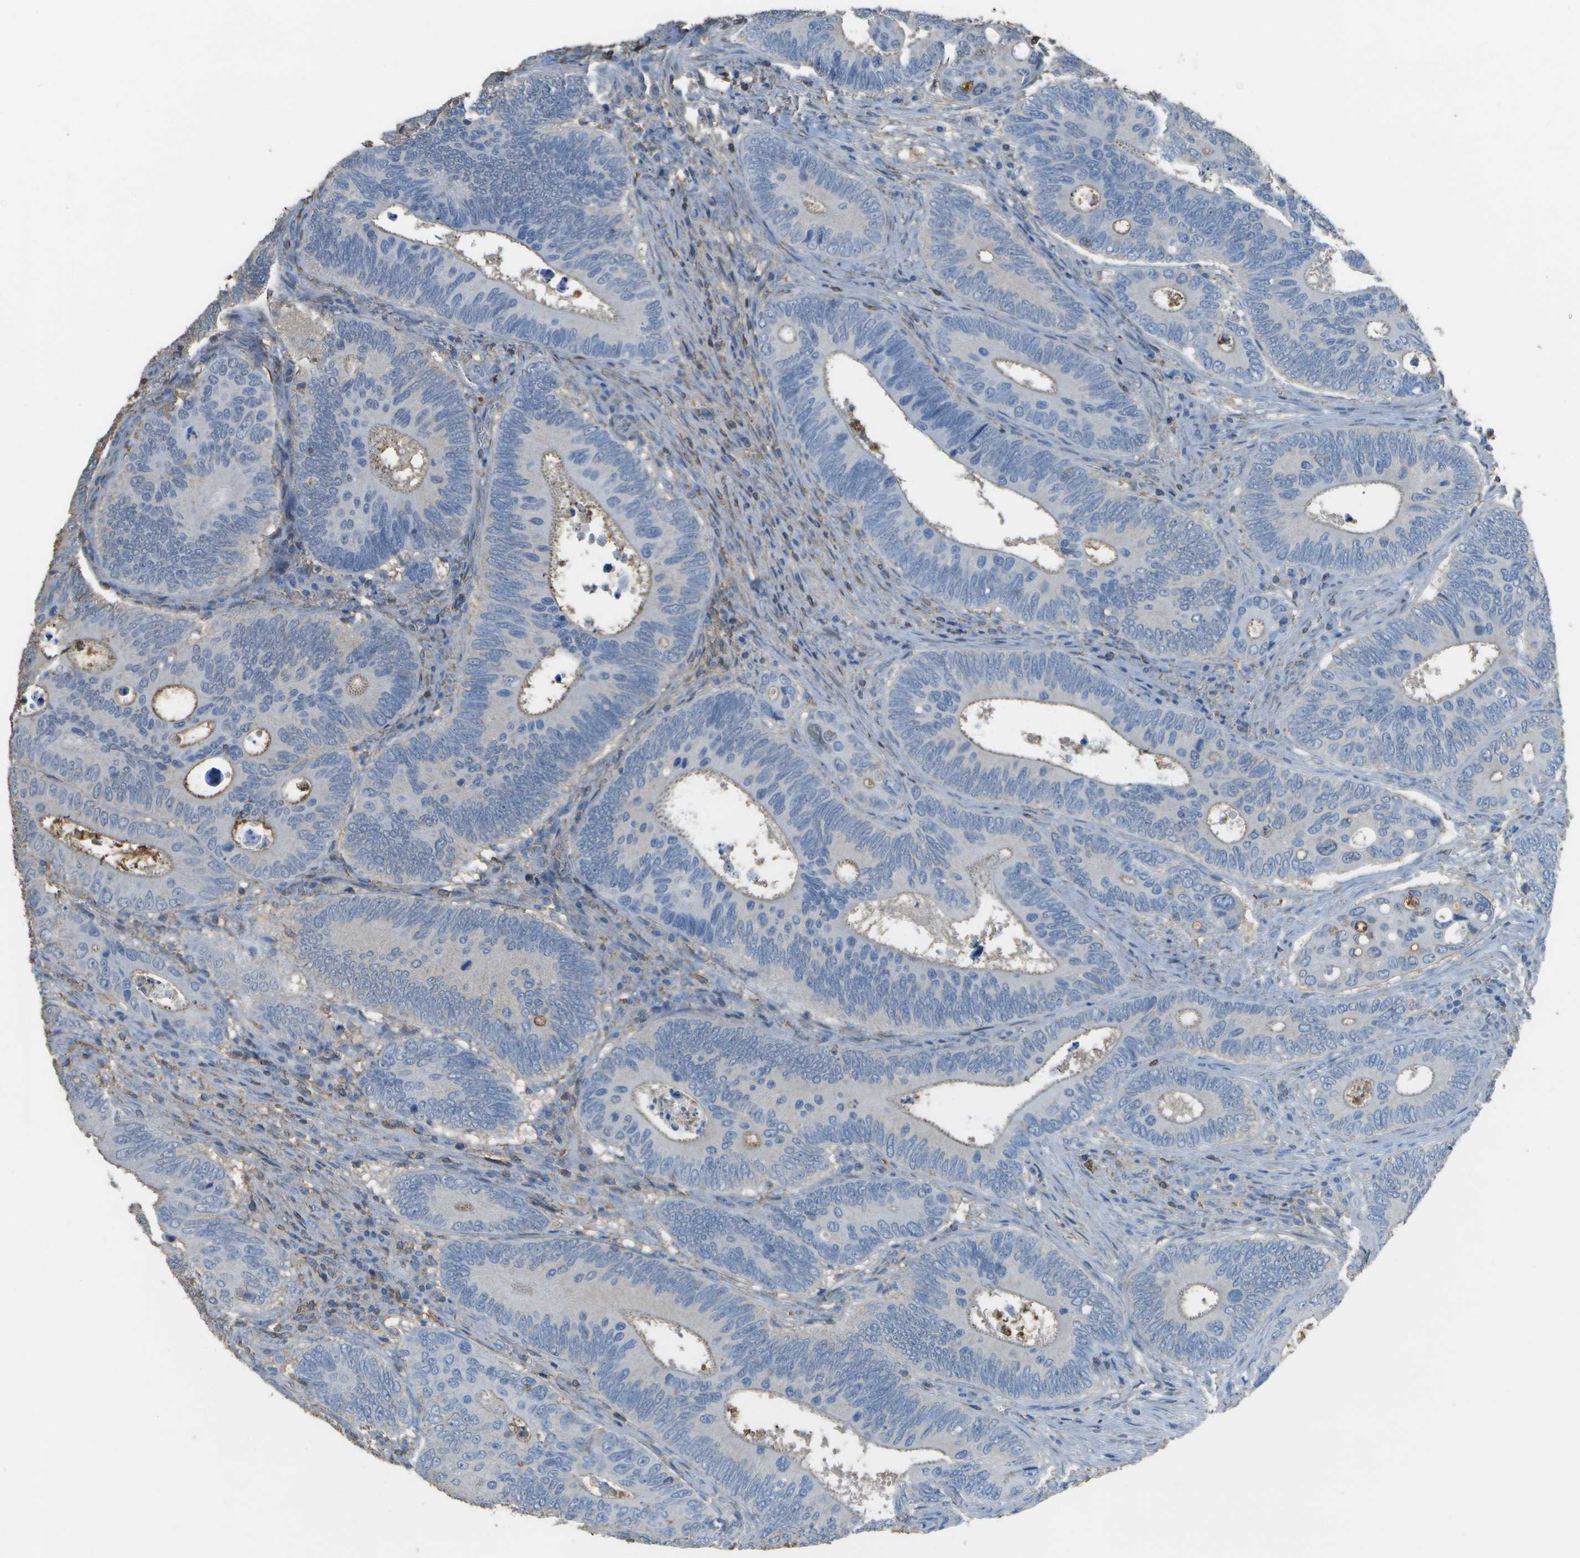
{"staining": {"intensity": "weak", "quantity": "<25%", "location": "cytoplasmic/membranous"}, "tissue": "colorectal cancer", "cell_type": "Tumor cells", "image_type": "cancer", "snomed": [{"axis": "morphology", "description": "Inflammation, NOS"}, {"axis": "morphology", "description": "Adenocarcinoma, NOS"}, {"axis": "topography", "description": "Colon"}], "caption": "Colorectal adenocarcinoma was stained to show a protein in brown. There is no significant expression in tumor cells. (DAB (3,3'-diaminobenzidine) immunohistochemistry (IHC) visualized using brightfield microscopy, high magnification).", "gene": "CYP4F11", "patient": {"sex": "male", "age": 72}}